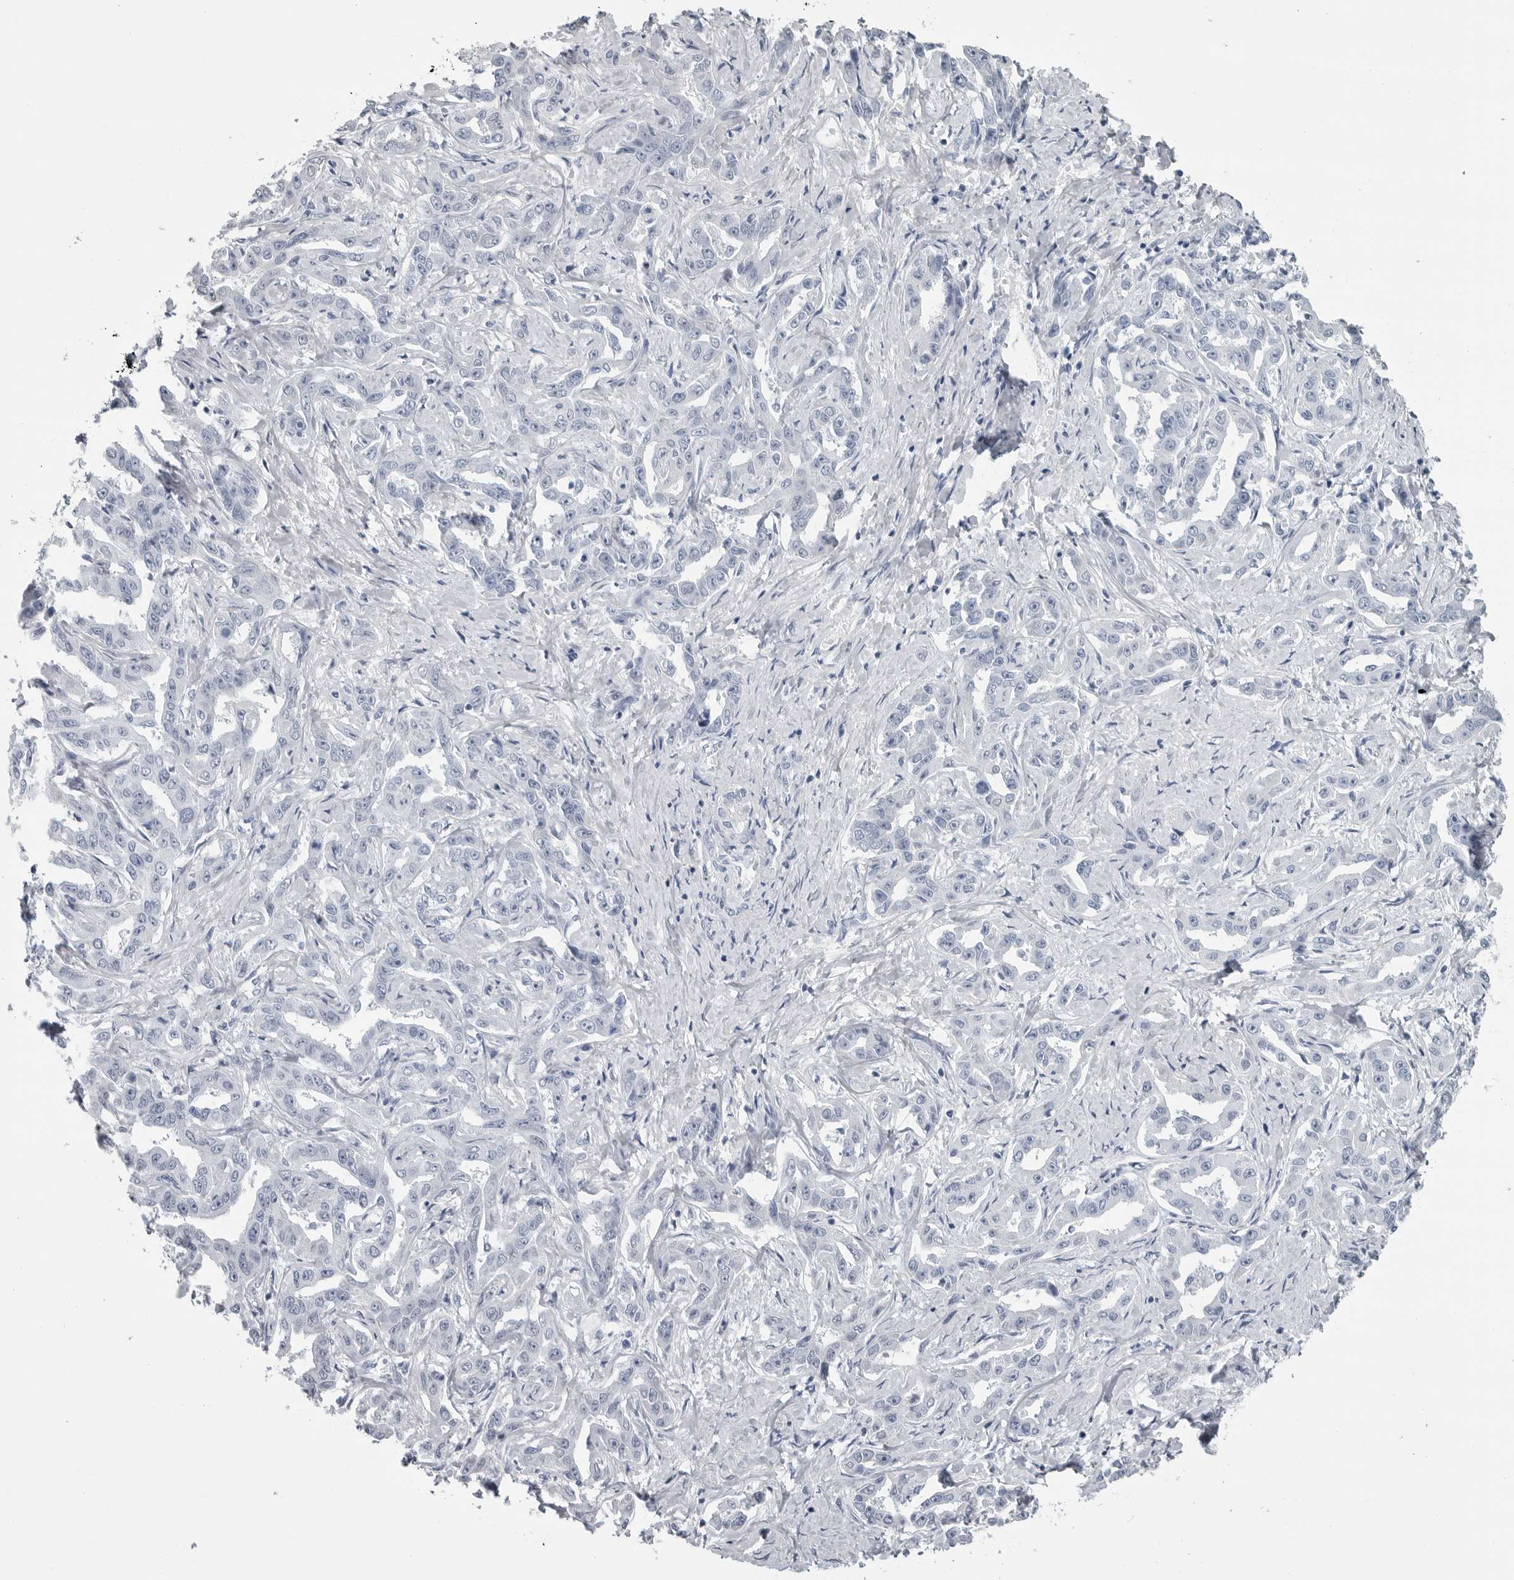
{"staining": {"intensity": "negative", "quantity": "none", "location": "none"}, "tissue": "liver cancer", "cell_type": "Tumor cells", "image_type": "cancer", "snomed": [{"axis": "morphology", "description": "Cholangiocarcinoma"}, {"axis": "topography", "description": "Liver"}], "caption": "This is a image of immunohistochemistry staining of liver cancer (cholangiocarcinoma), which shows no positivity in tumor cells.", "gene": "AMPD1", "patient": {"sex": "male", "age": 59}}